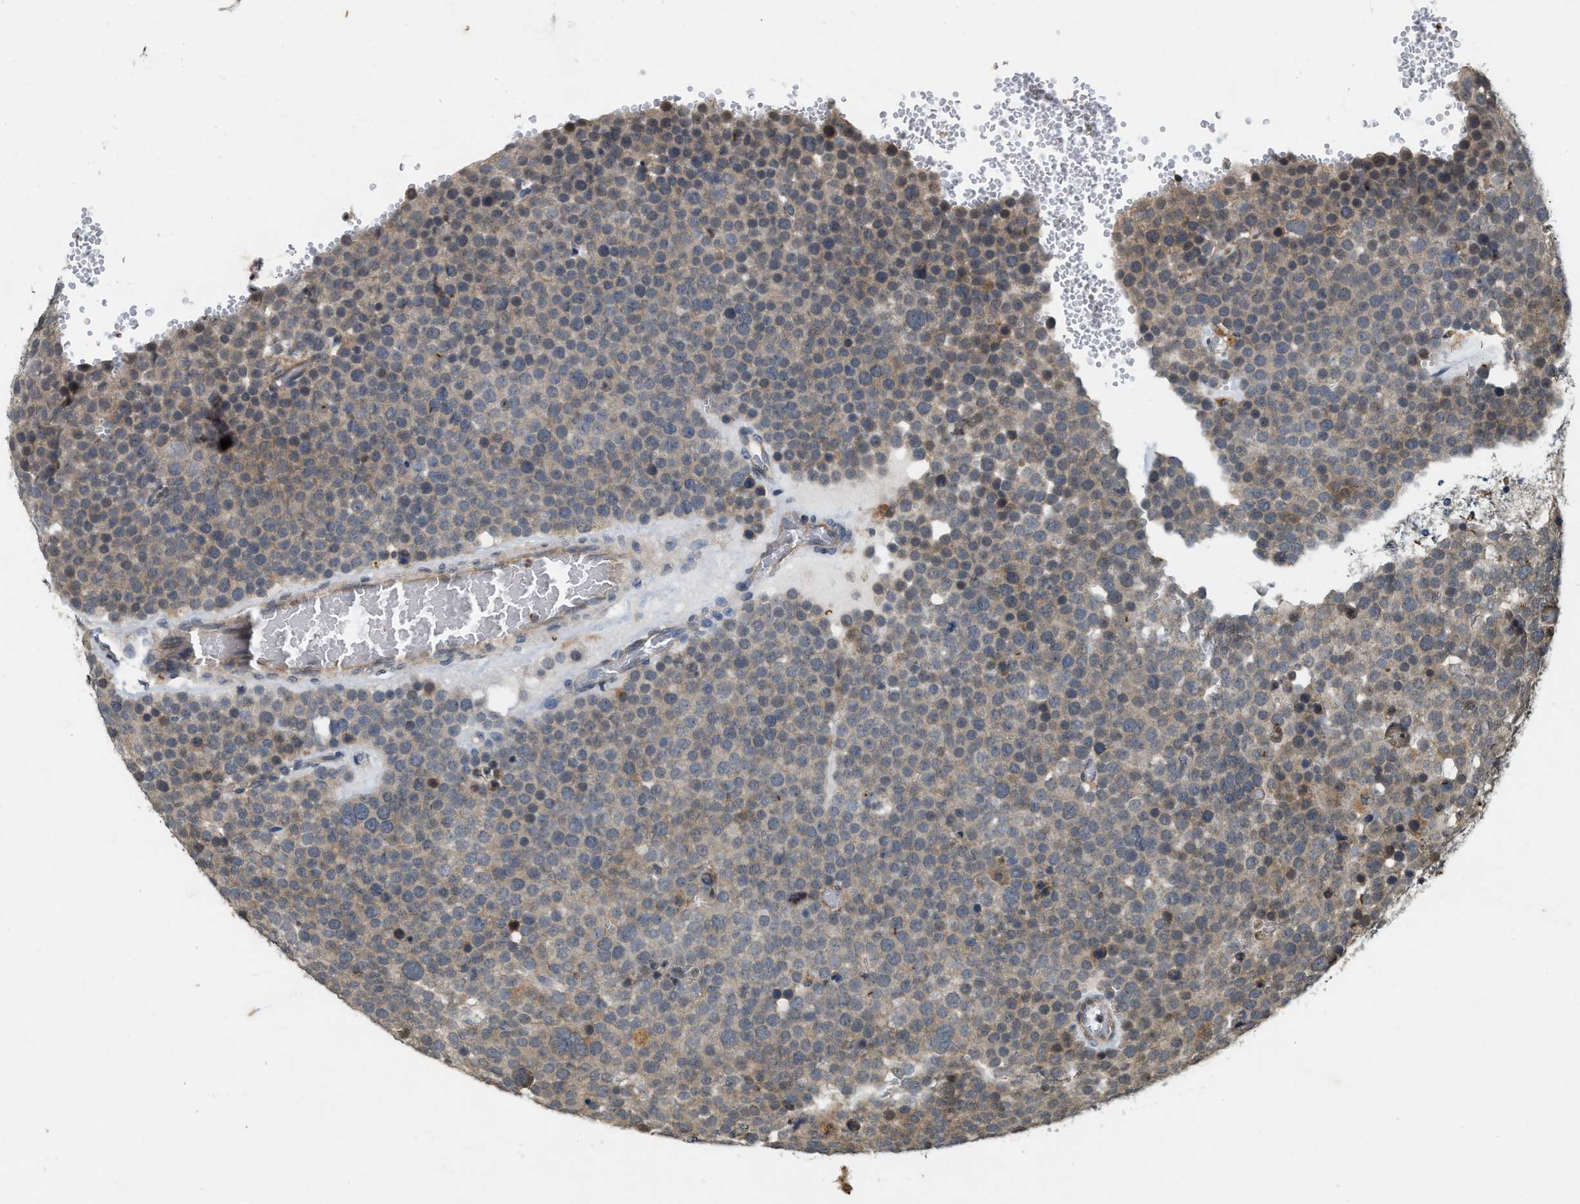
{"staining": {"intensity": "weak", "quantity": "25%-75%", "location": "cytoplasmic/membranous"}, "tissue": "testis cancer", "cell_type": "Tumor cells", "image_type": "cancer", "snomed": [{"axis": "morphology", "description": "Seminoma, NOS"}, {"axis": "topography", "description": "Testis"}], "caption": "High-magnification brightfield microscopy of testis cancer stained with DAB (brown) and counterstained with hematoxylin (blue). tumor cells exhibit weak cytoplasmic/membranous positivity is identified in about25%-75% of cells.", "gene": "KIF21A", "patient": {"sex": "male", "age": 71}}